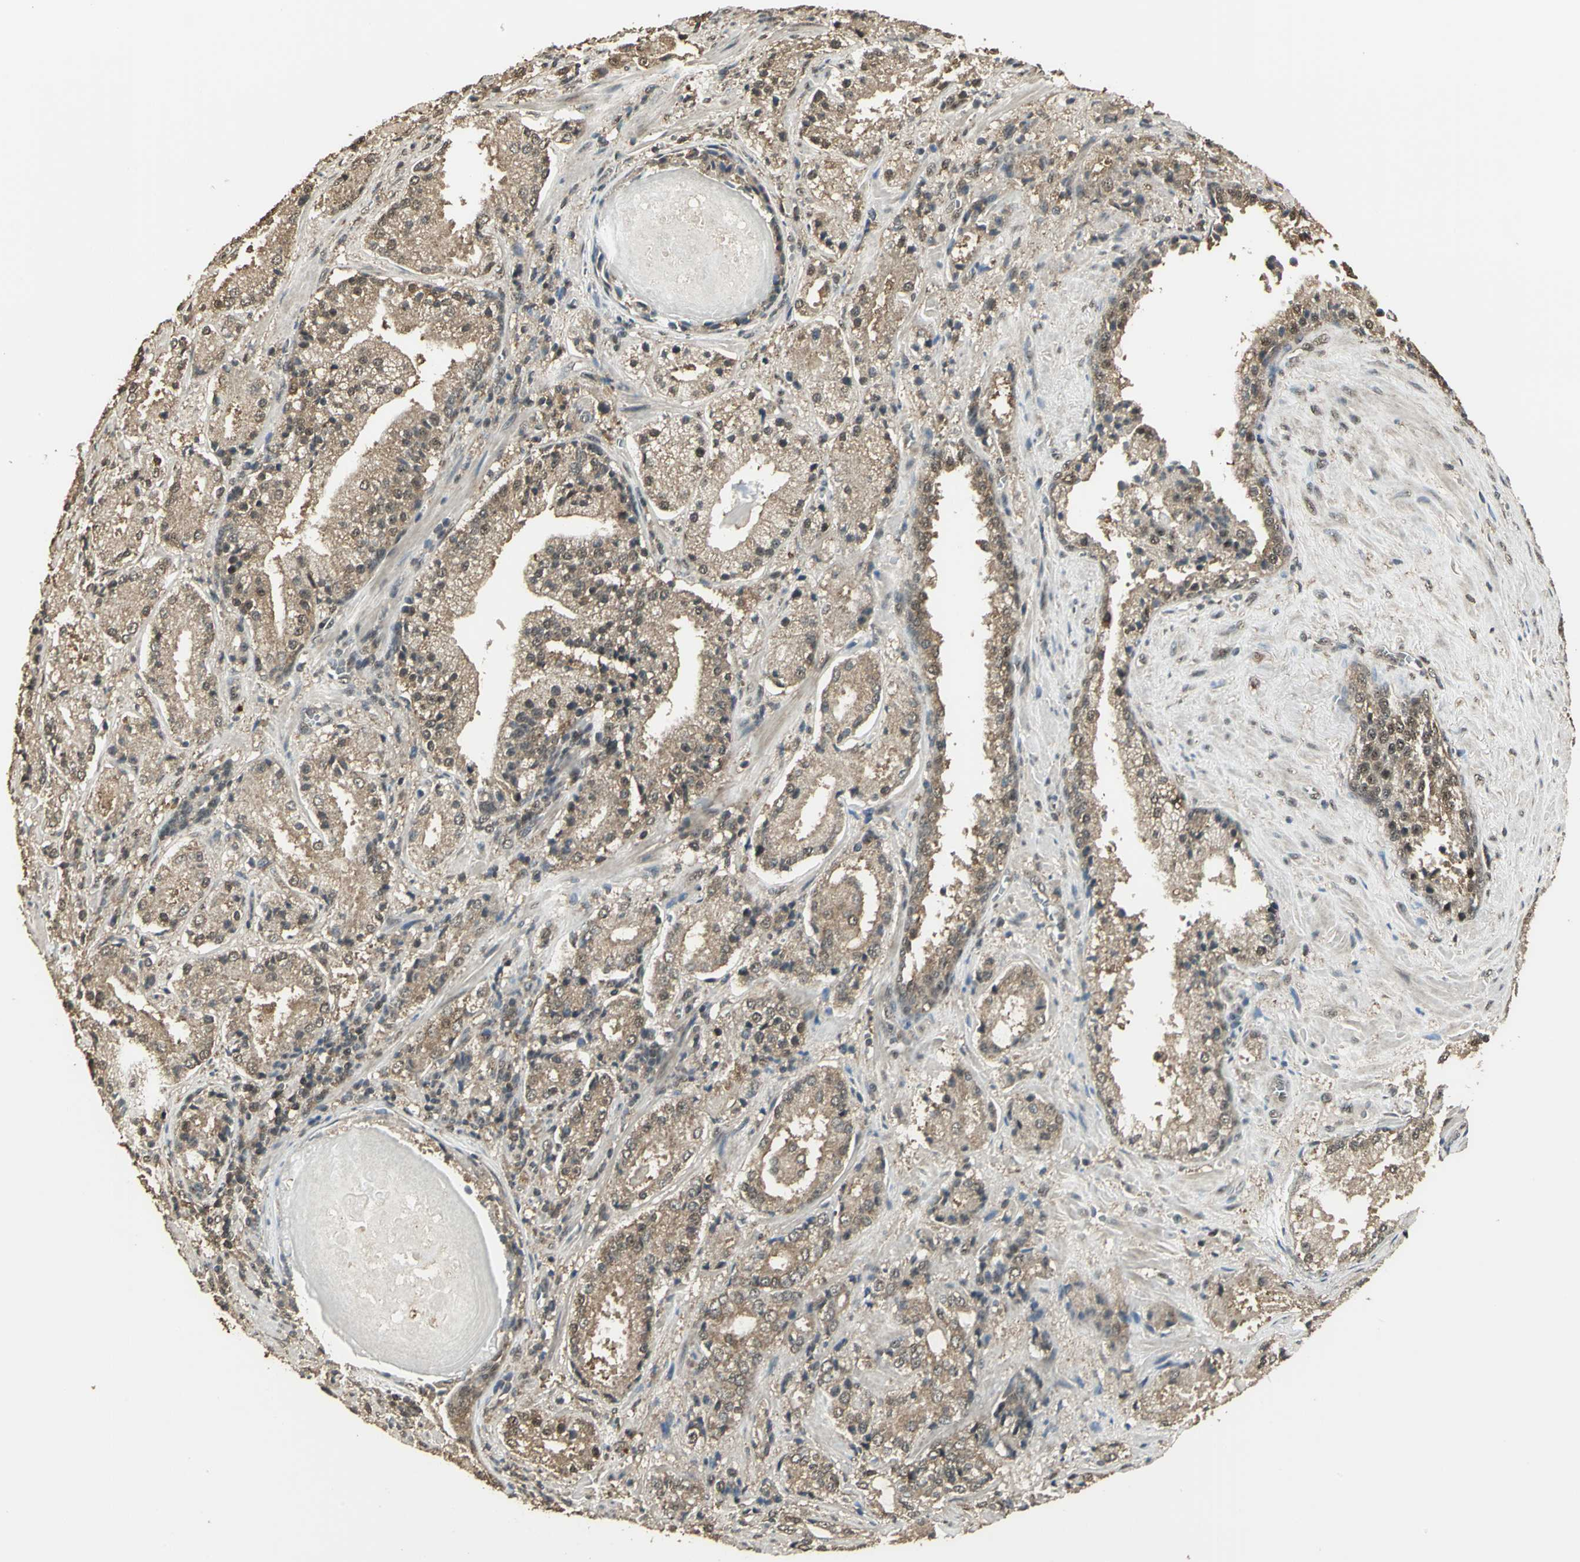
{"staining": {"intensity": "moderate", "quantity": ">75%", "location": "cytoplasmic/membranous"}, "tissue": "prostate cancer", "cell_type": "Tumor cells", "image_type": "cancer", "snomed": [{"axis": "morphology", "description": "Adenocarcinoma, Low grade"}, {"axis": "topography", "description": "Prostate"}], "caption": "Immunohistochemical staining of prostate cancer (low-grade adenocarcinoma) demonstrates medium levels of moderate cytoplasmic/membranous staining in about >75% of tumor cells. The protein is shown in brown color, while the nuclei are stained blue.", "gene": "UCHL5", "patient": {"sex": "male", "age": 71}}